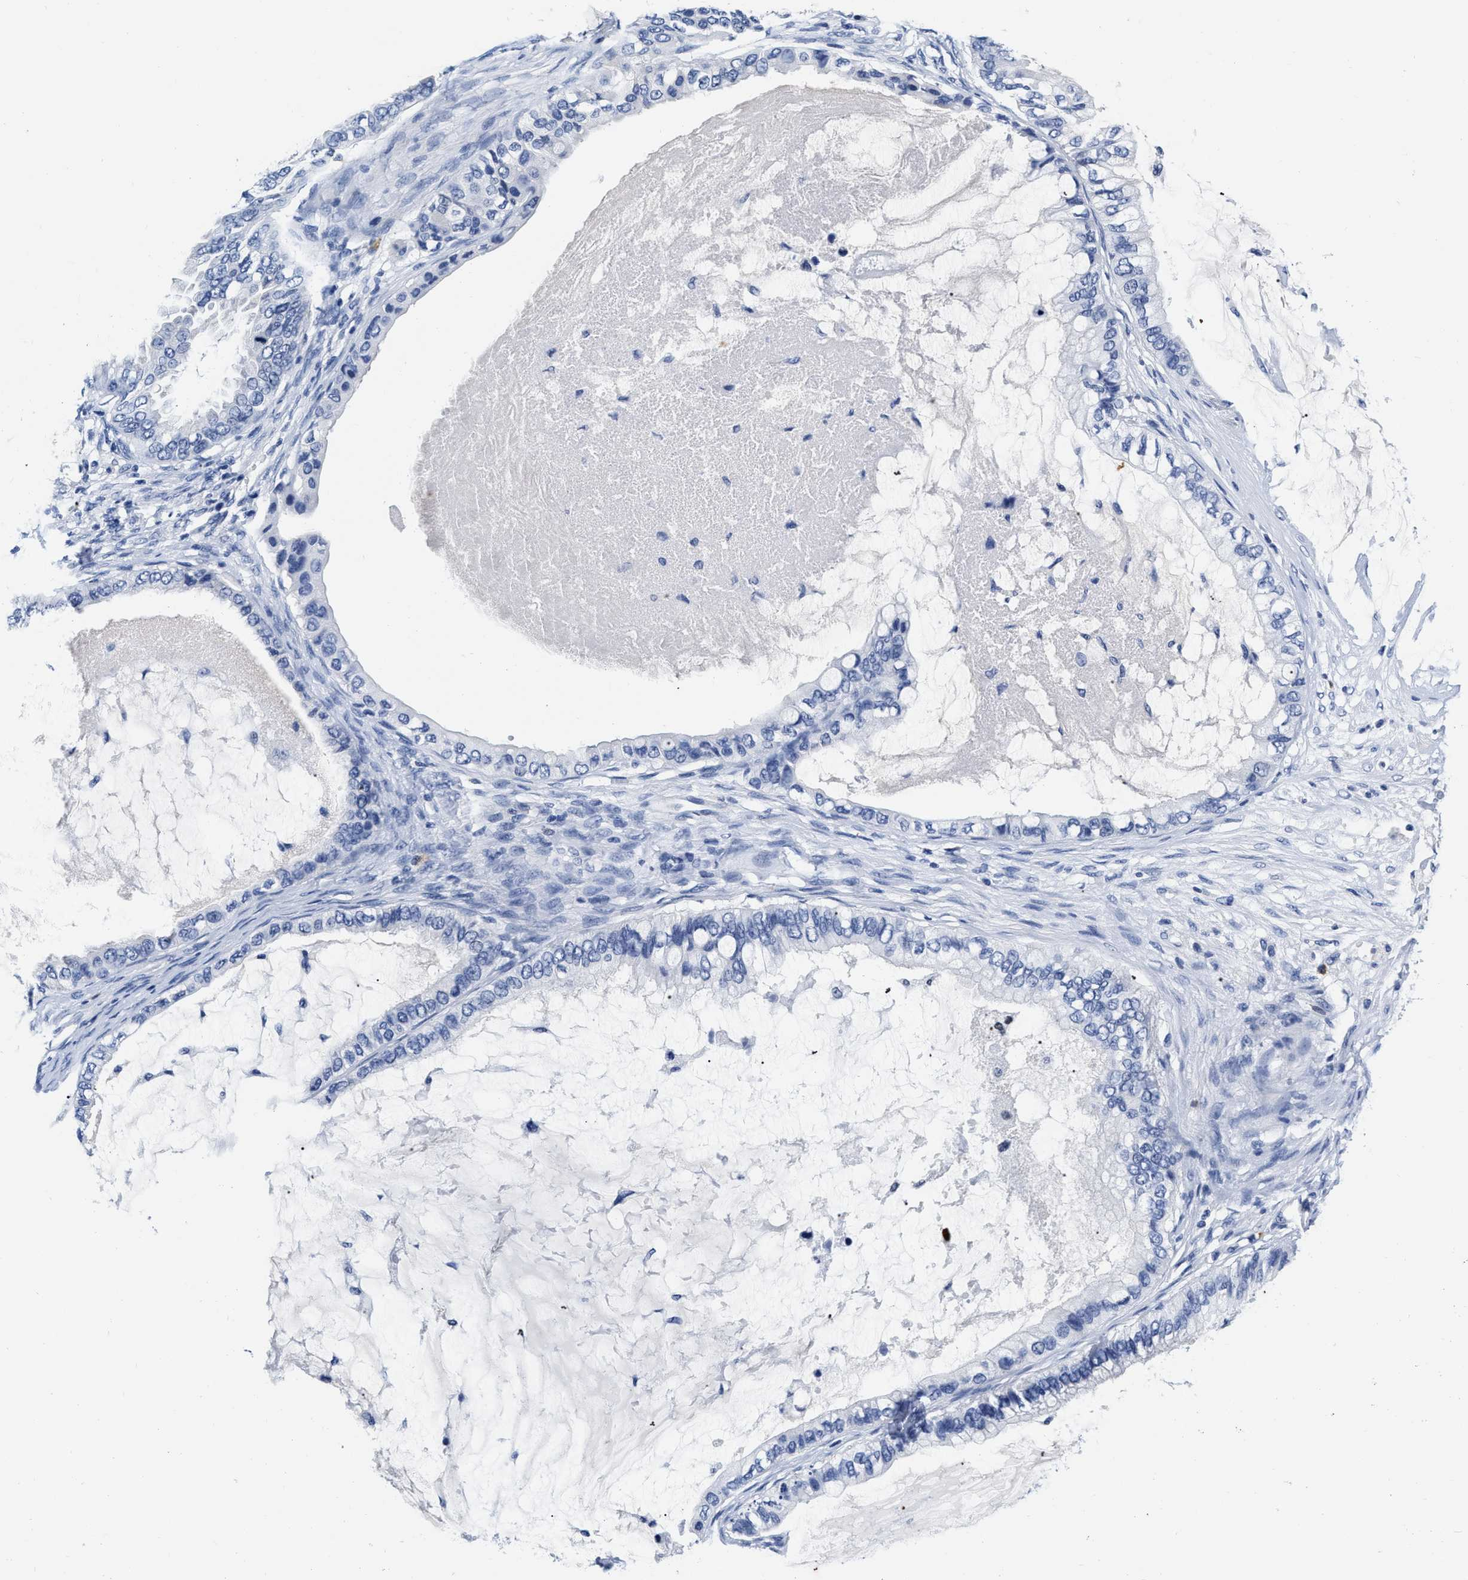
{"staining": {"intensity": "negative", "quantity": "none", "location": "none"}, "tissue": "ovarian cancer", "cell_type": "Tumor cells", "image_type": "cancer", "snomed": [{"axis": "morphology", "description": "Cystadenocarcinoma, mucinous, NOS"}, {"axis": "topography", "description": "Ovary"}], "caption": "High power microscopy histopathology image of an immunohistochemistry histopathology image of mucinous cystadenocarcinoma (ovarian), revealing no significant staining in tumor cells.", "gene": "CER1", "patient": {"sex": "female", "age": 80}}